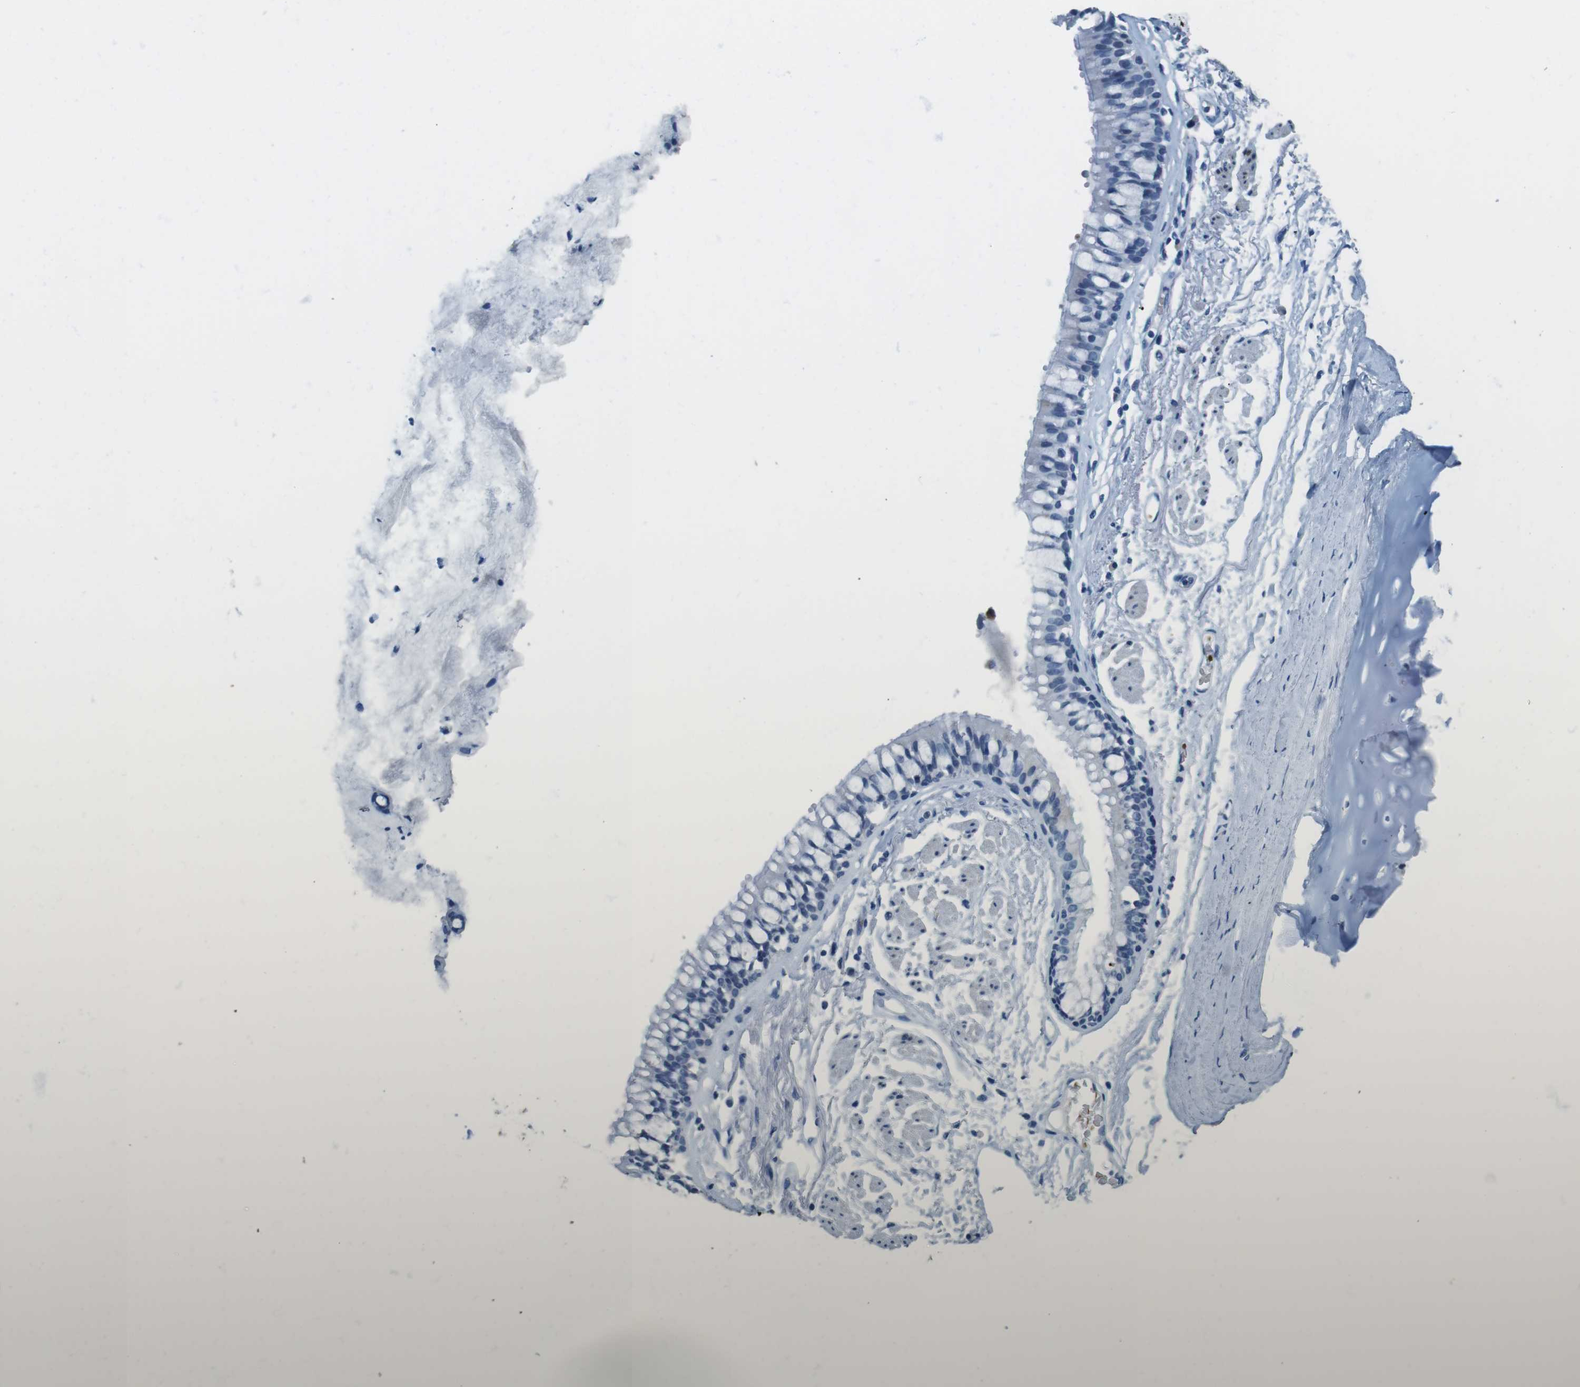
{"staining": {"intensity": "negative", "quantity": "none", "location": "none"}, "tissue": "adipose tissue", "cell_type": "Adipocytes", "image_type": "normal", "snomed": [{"axis": "morphology", "description": "Normal tissue, NOS"}, {"axis": "topography", "description": "Cartilage tissue"}, {"axis": "topography", "description": "Bronchus"}], "caption": "This micrograph is of unremarkable adipose tissue stained with immunohistochemistry (IHC) to label a protein in brown with the nuclei are counter-stained blue. There is no expression in adipocytes.", "gene": "TFAP2C", "patient": {"sex": "female", "age": 73}}